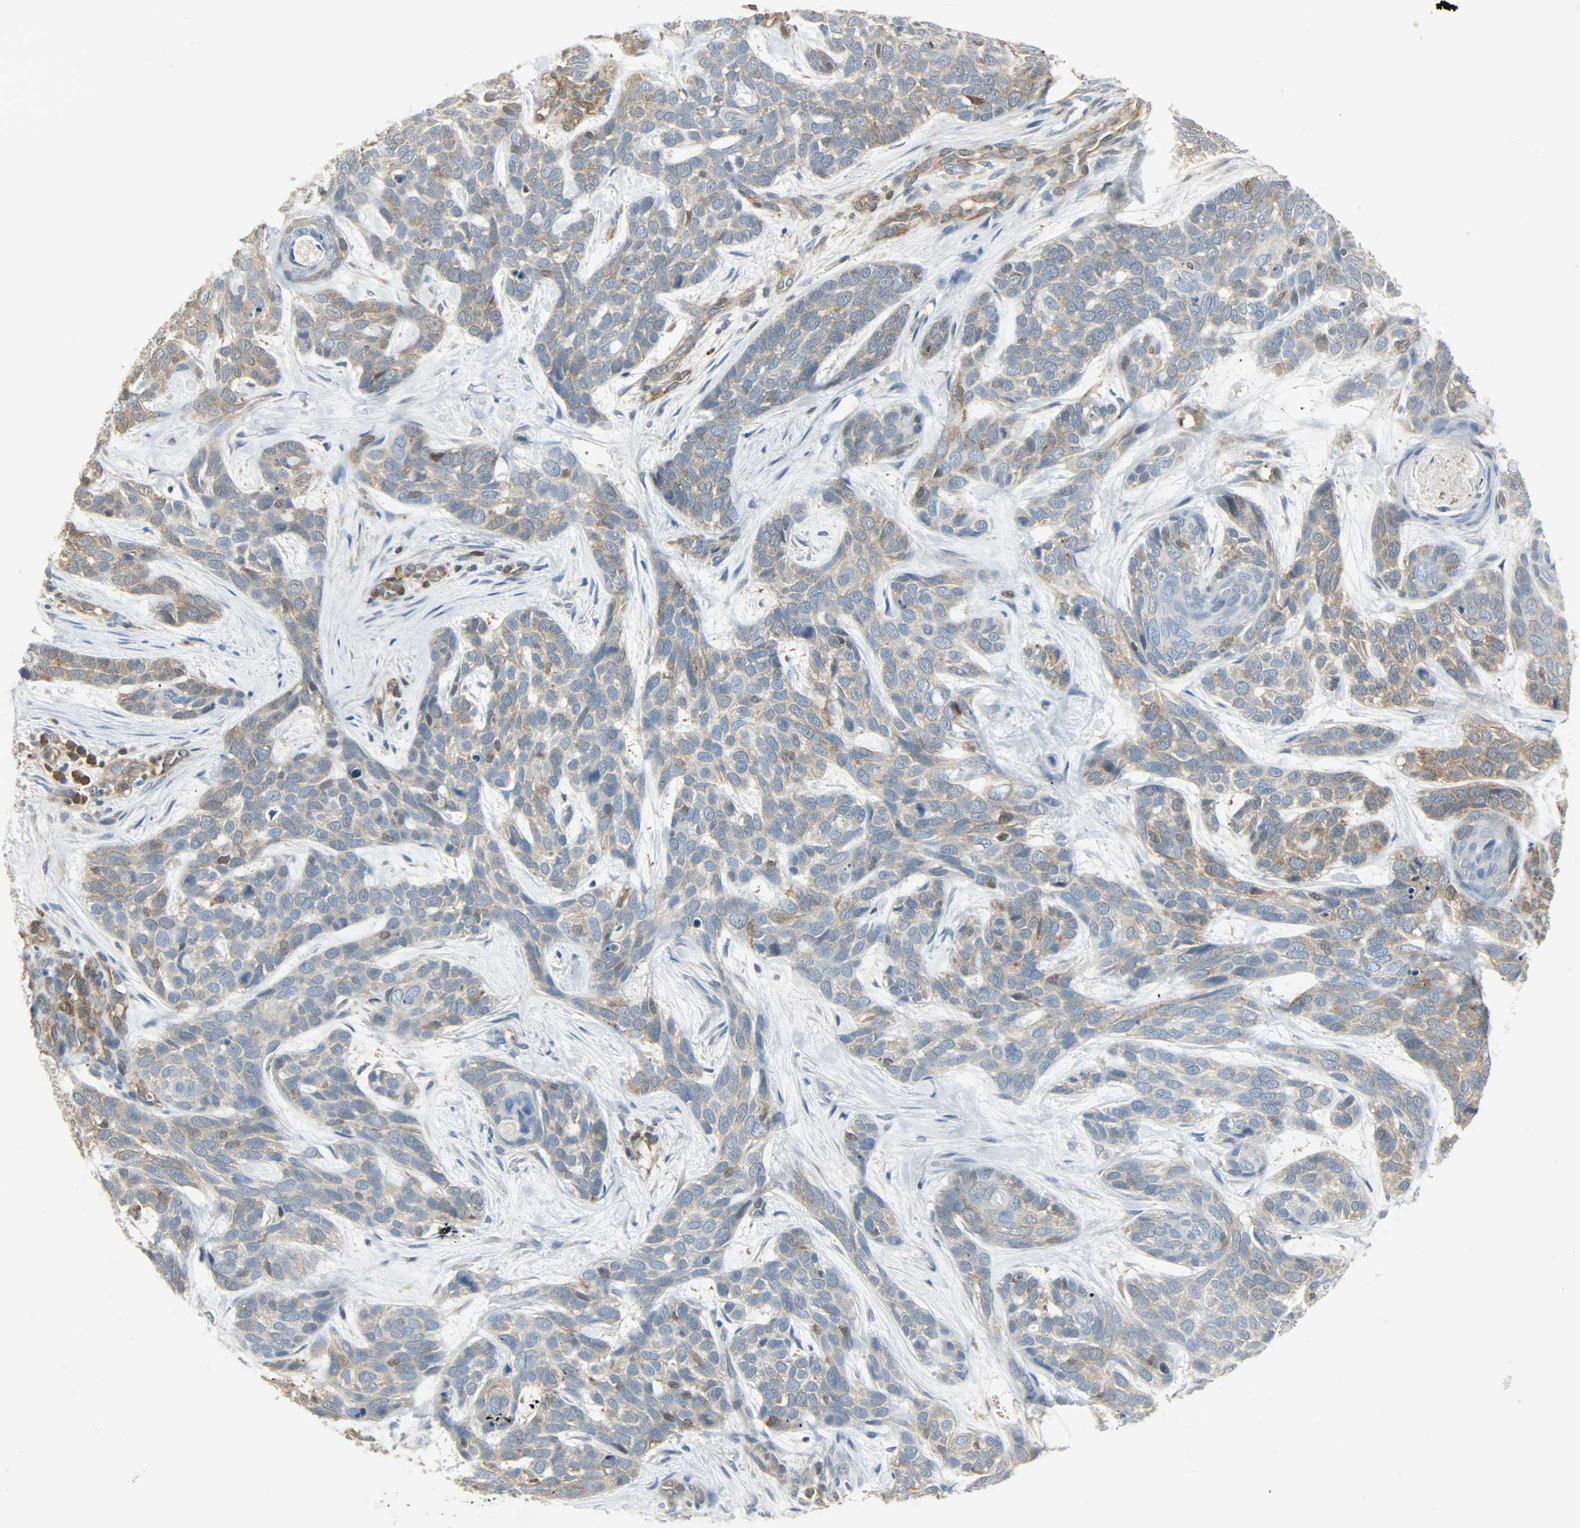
{"staining": {"intensity": "weak", "quantity": ">75%", "location": "cytoplasmic/membranous"}, "tissue": "skin cancer", "cell_type": "Tumor cells", "image_type": "cancer", "snomed": [{"axis": "morphology", "description": "Basal cell carcinoma"}, {"axis": "topography", "description": "Skin"}], "caption": "There is low levels of weak cytoplasmic/membranous expression in tumor cells of basal cell carcinoma (skin), as demonstrated by immunohistochemical staining (brown color).", "gene": "LDHB", "patient": {"sex": "male", "age": 87}}